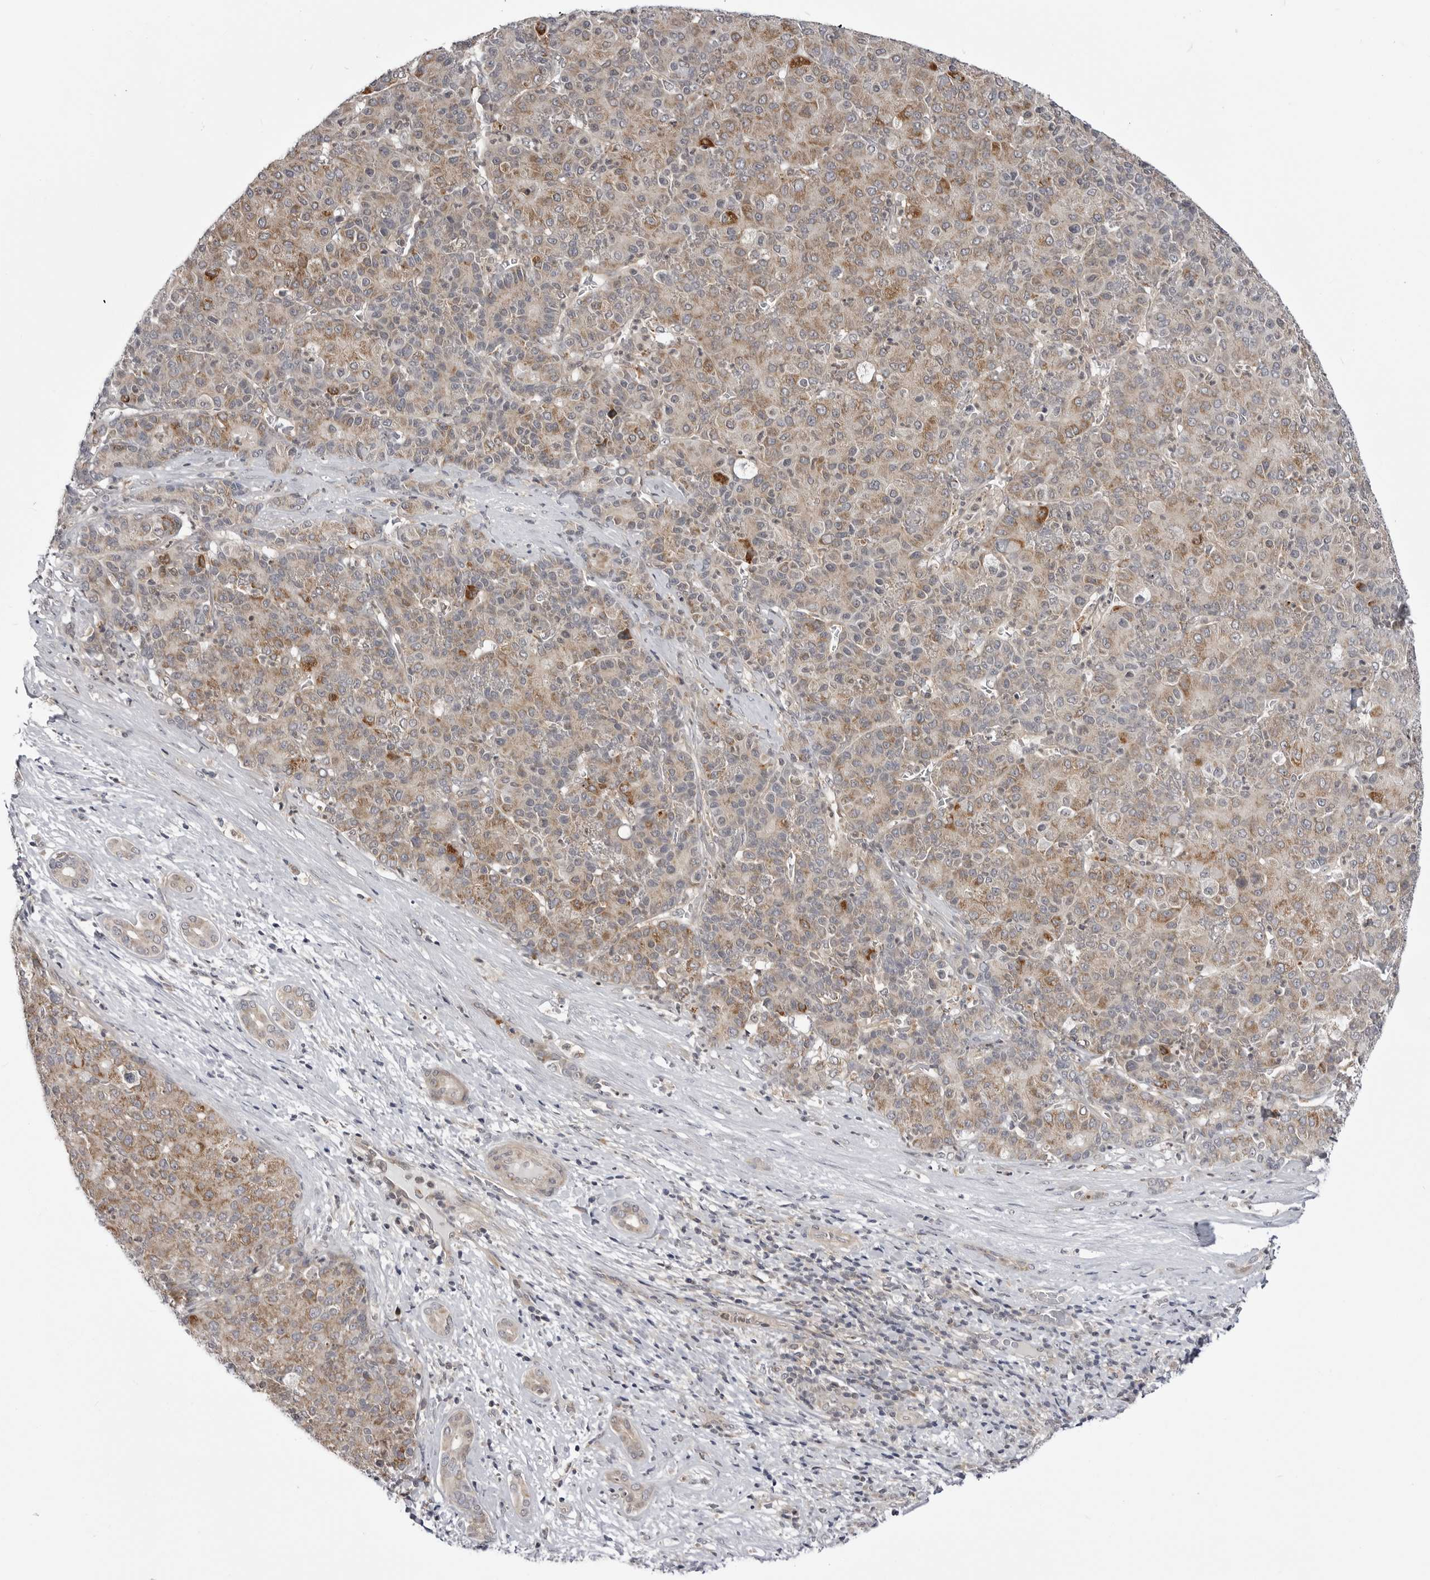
{"staining": {"intensity": "moderate", "quantity": "25%-75%", "location": "cytoplasmic/membranous"}, "tissue": "liver cancer", "cell_type": "Tumor cells", "image_type": "cancer", "snomed": [{"axis": "morphology", "description": "Carcinoma, Hepatocellular, NOS"}, {"axis": "topography", "description": "Liver"}], "caption": "Immunohistochemical staining of liver cancer (hepatocellular carcinoma) demonstrates medium levels of moderate cytoplasmic/membranous protein expression in about 25%-75% of tumor cells.", "gene": "CCDC18", "patient": {"sex": "male", "age": 65}}